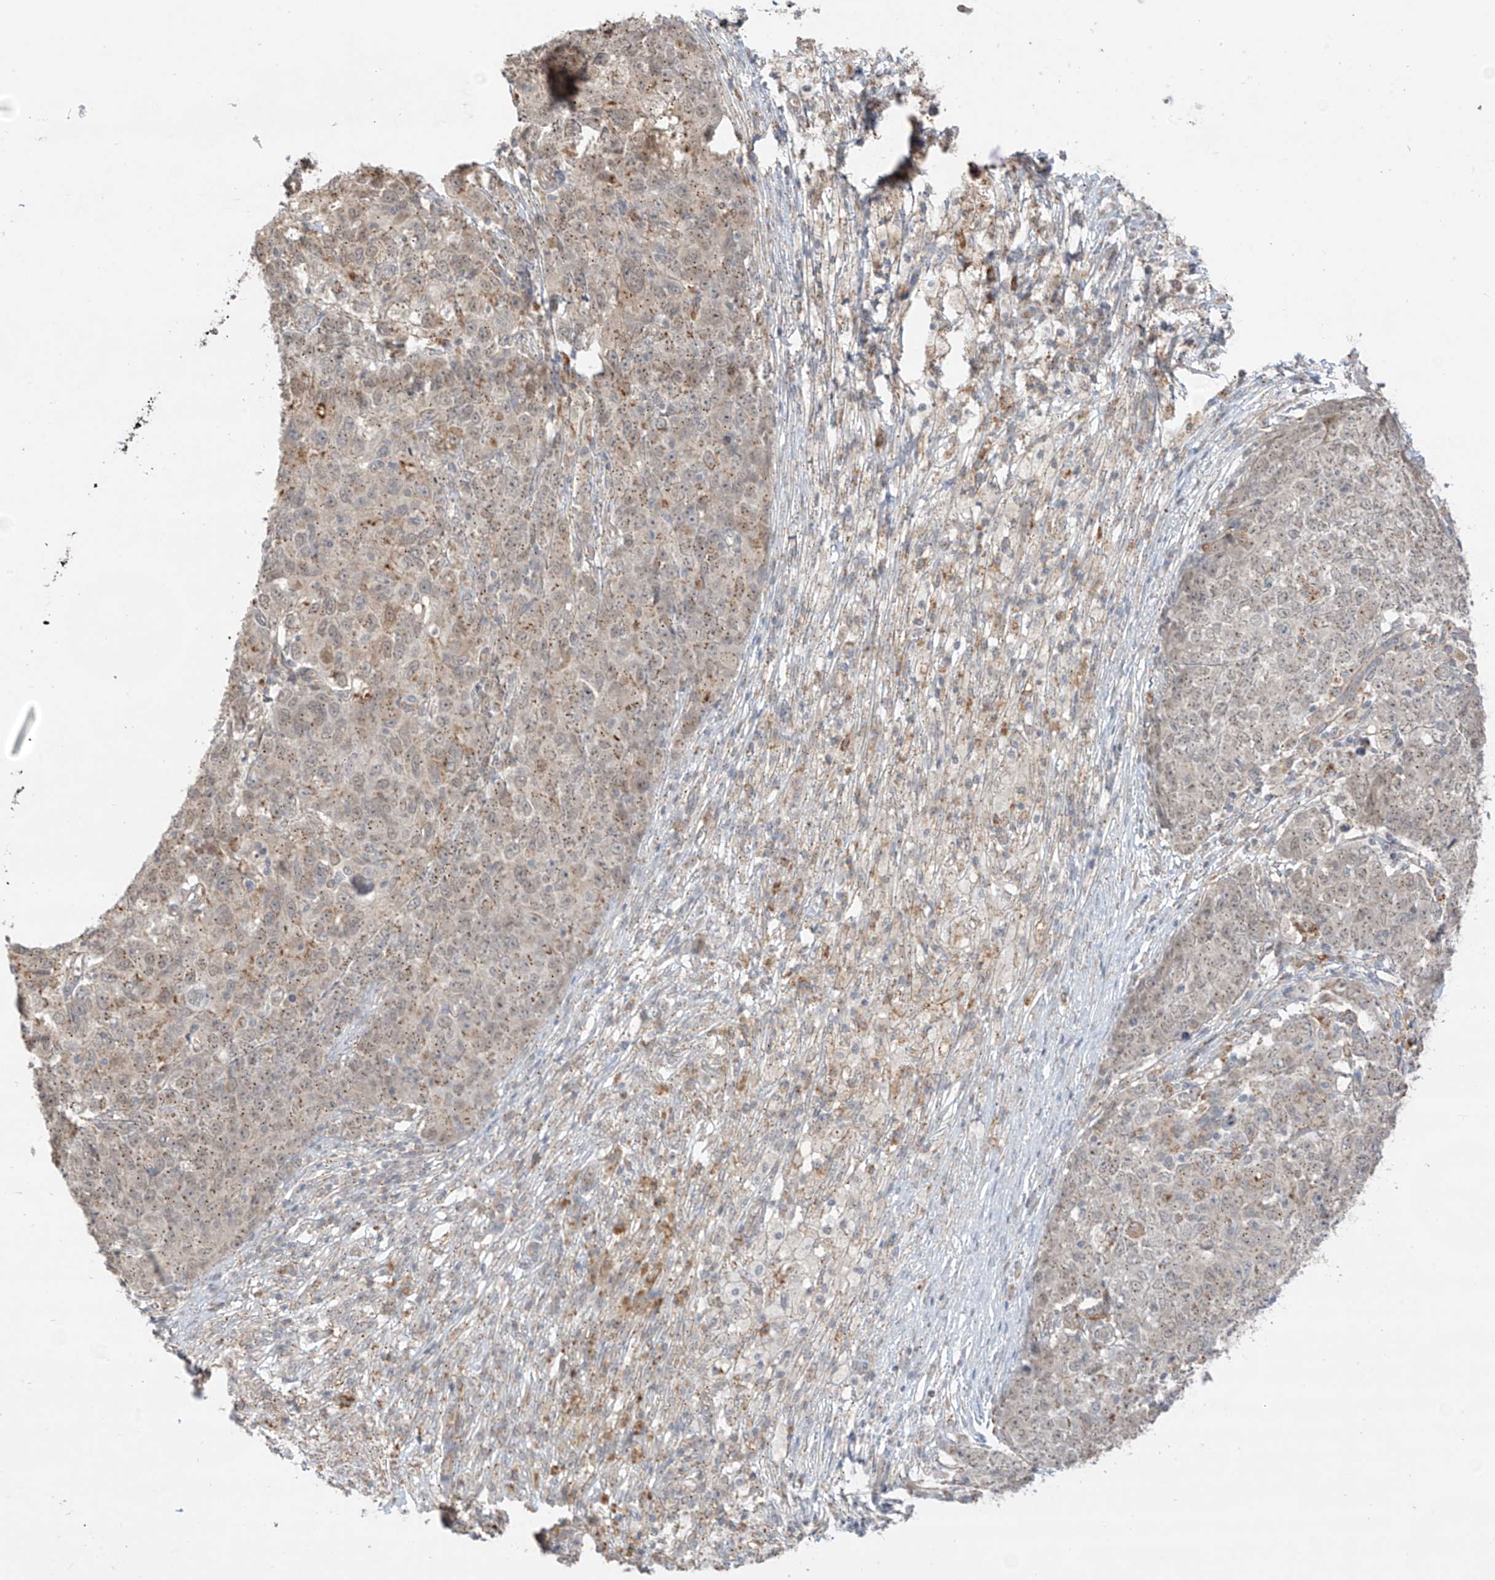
{"staining": {"intensity": "moderate", "quantity": "25%-75%", "location": "cytoplasmic/membranous"}, "tissue": "ovarian cancer", "cell_type": "Tumor cells", "image_type": "cancer", "snomed": [{"axis": "morphology", "description": "Carcinoma, endometroid"}, {"axis": "topography", "description": "Ovary"}], "caption": "Protein staining of ovarian endometroid carcinoma tissue reveals moderate cytoplasmic/membranous positivity in about 25%-75% of tumor cells.", "gene": "N4BP3", "patient": {"sex": "female", "age": 42}}